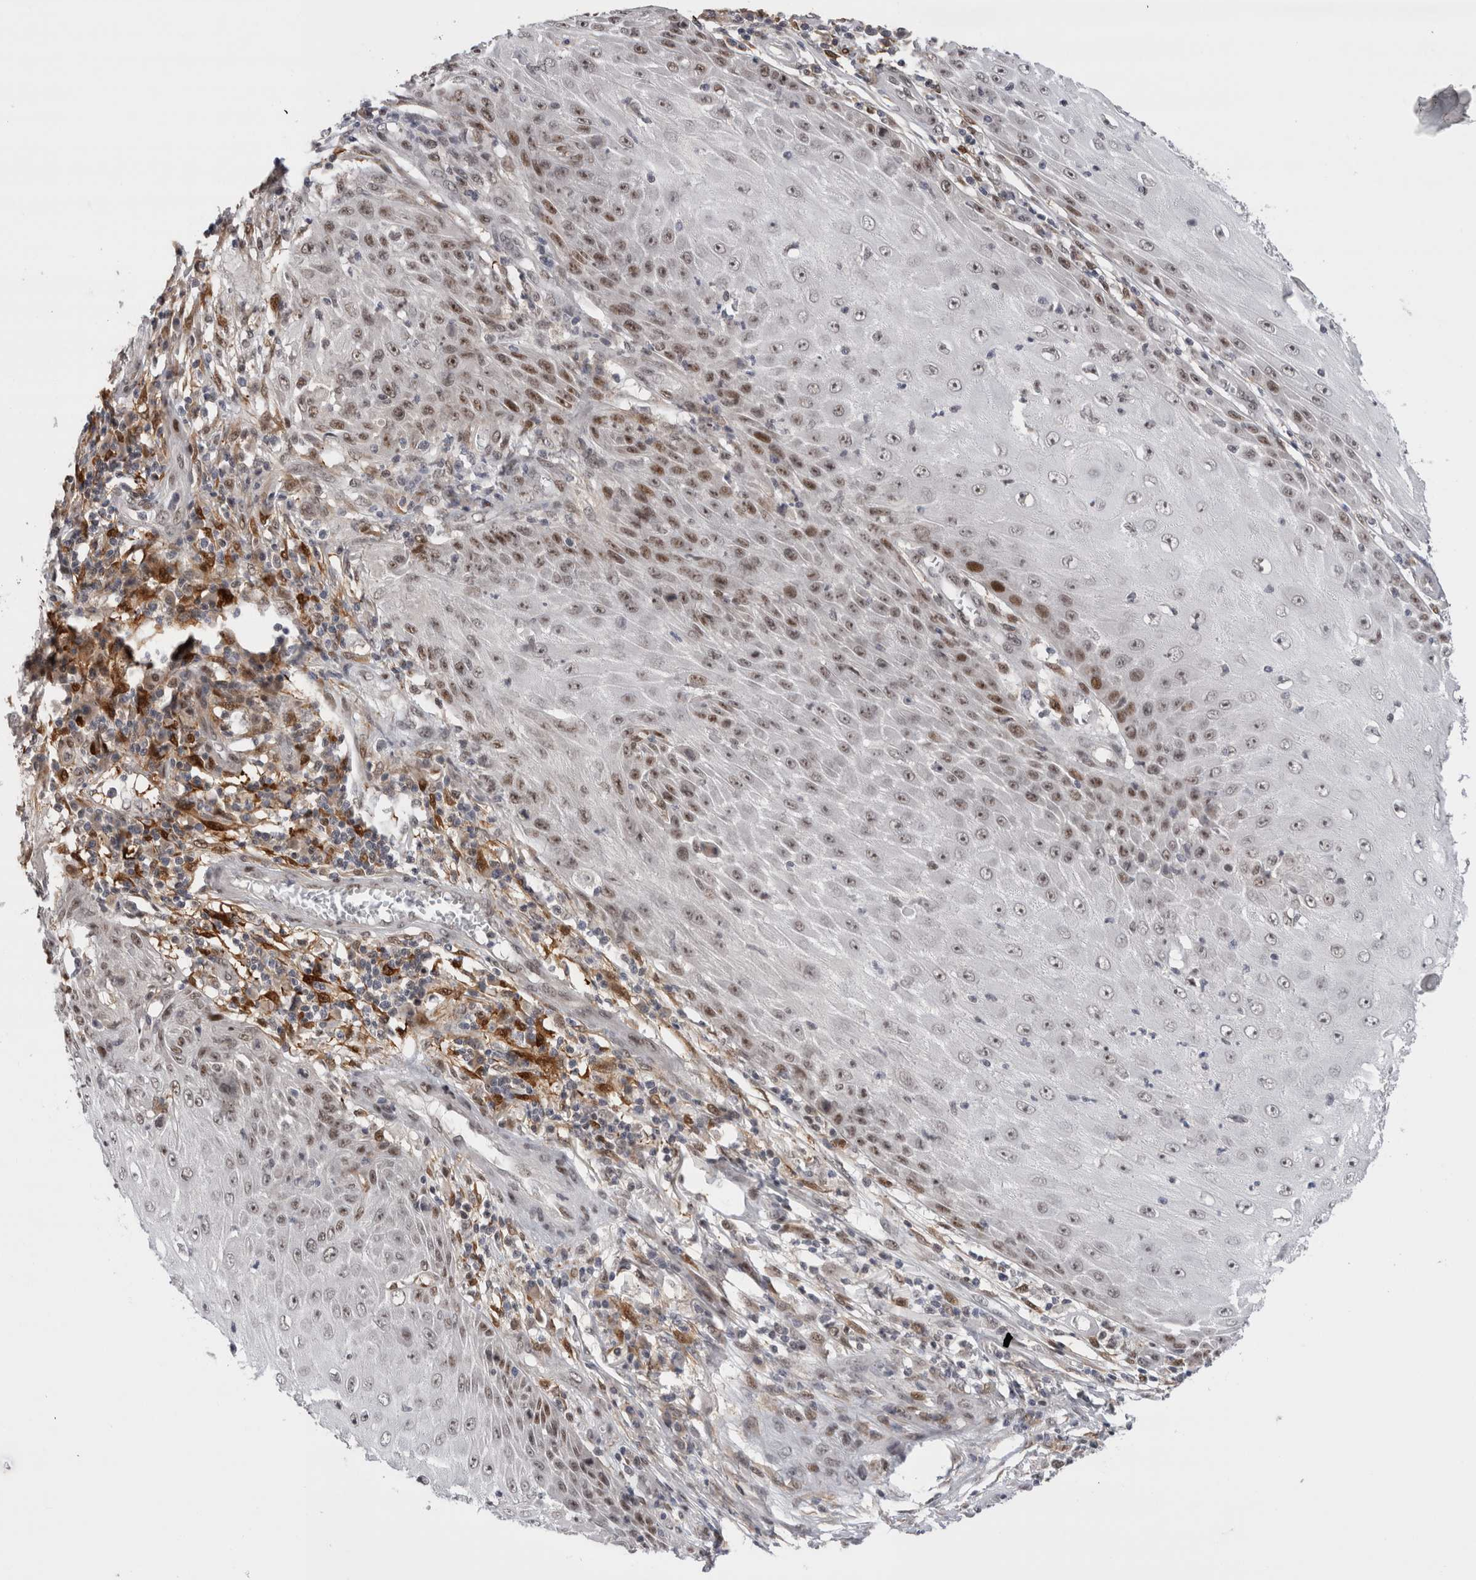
{"staining": {"intensity": "moderate", "quantity": "25%-75%", "location": "nuclear"}, "tissue": "skin cancer", "cell_type": "Tumor cells", "image_type": "cancer", "snomed": [{"axis": "morphology", "description": "Squamous cell carcinoma, NOS"}, {"axis": "topography", "description": "Skin"}], "caption": "An immunohistochemistry image of tumor tissue is shown. Protein staining in brown highlights moderate nuclear positivity in skin squamous cell carcinoma within tumor cells.", "gene": "ZNF521", "patient": {"sex": "female", "age": 73}}